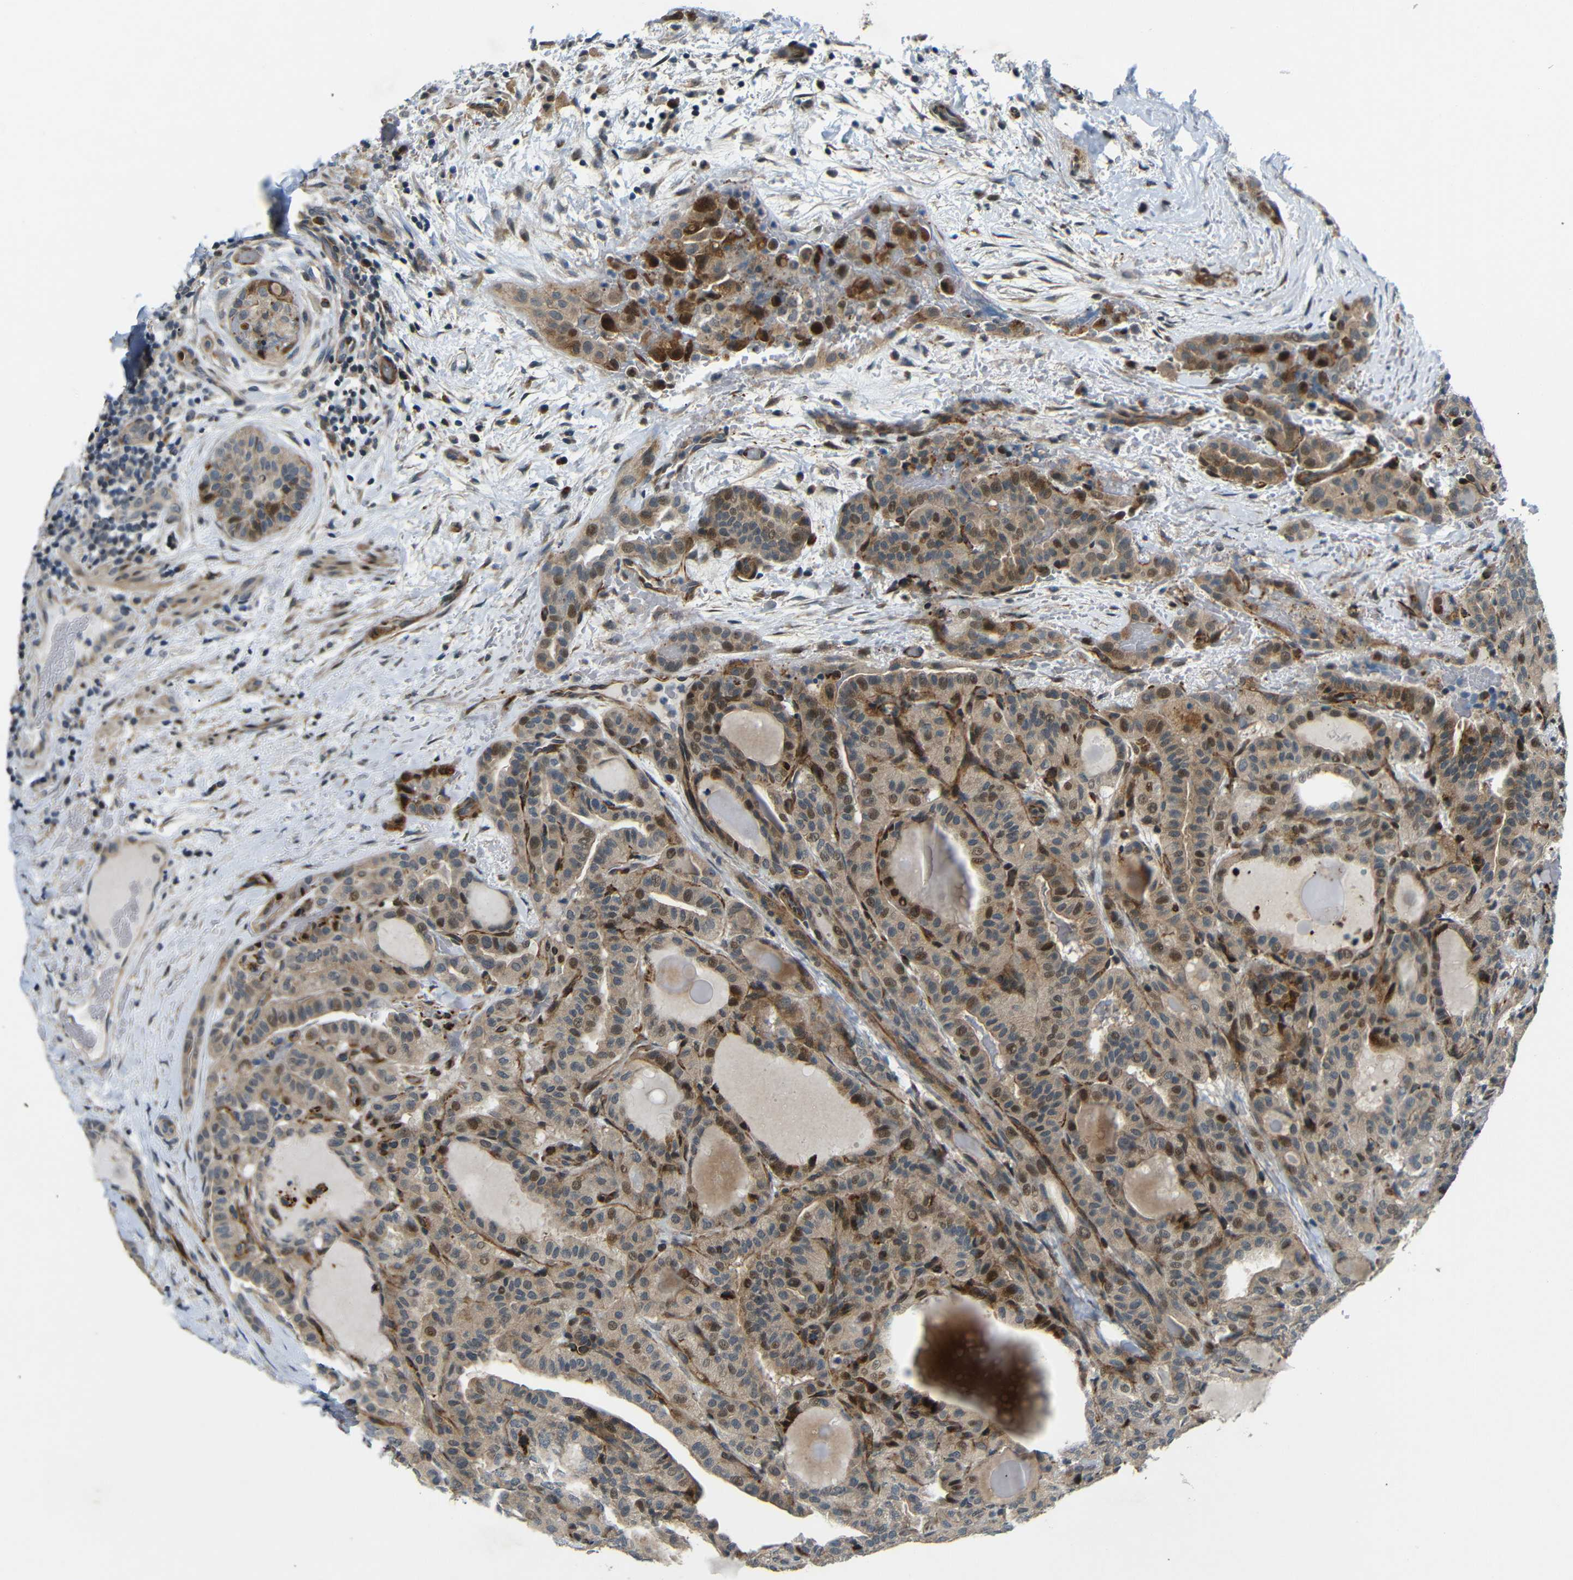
{"staining": {"intensity": "moderate", "quantity": ">75%", "location": "cytoplasmic/membranous,nuclear"}, "tissue": "thyroid cancer", "cell_type": "Tumor cells", "image_type": "cancer", "snomed": [{"axis": "morphology", "description": "Papillary adenocarcinoma, NOS"}, {"axis": "topography", "description": "Thyroid gland"}], "caption": "High-magnification brightfield microscopy of thyroid cancer stained with DAB (3,3'-diaminobenzidine) (brown) and counterstained with hematoxylin (blue). tumor cells exhibit moderate cytoplasmic/membranous and nuclear positivity is seen in about>75% of cells.", "gene": "SYDE1", "patient": {"sex": "male", "age": 77}}